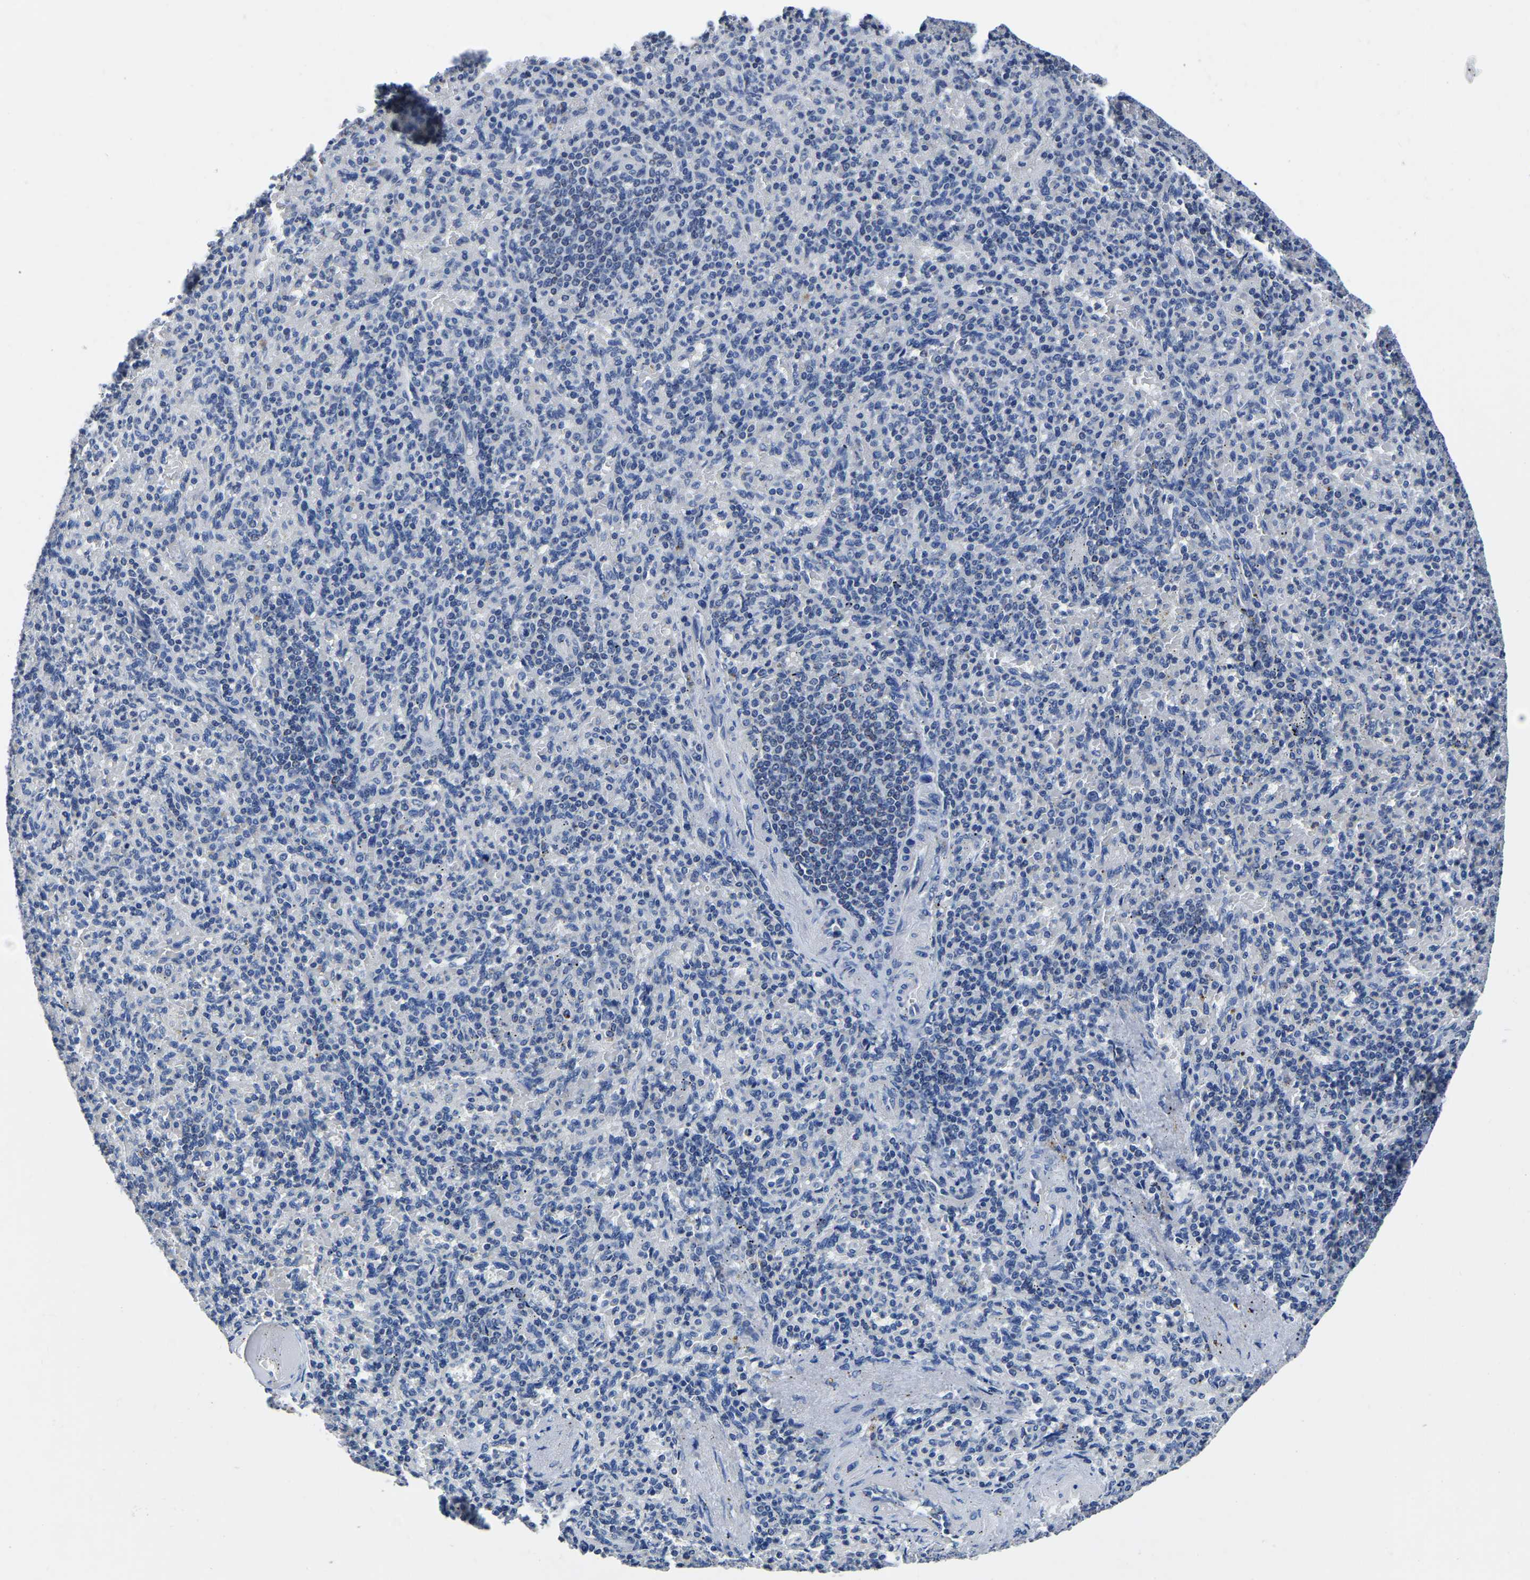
{"staining": {"intensity": "negative", "quantity": "none", "location": "none"}, "tissue": "spleen", "cell_type": "Cells in red pulp", "image_type": "normal", "snomed": [{"axis": "morphology", "description": "Normal tissue, NOS"}, {"axis": "topography", "description": "Spleen"}], "caption": "Photomicrograph shows no protein expression in cells in red pulp of normal spleen.", "gene": "FGD5", "patient": {"sex": "female", "age": 74}}